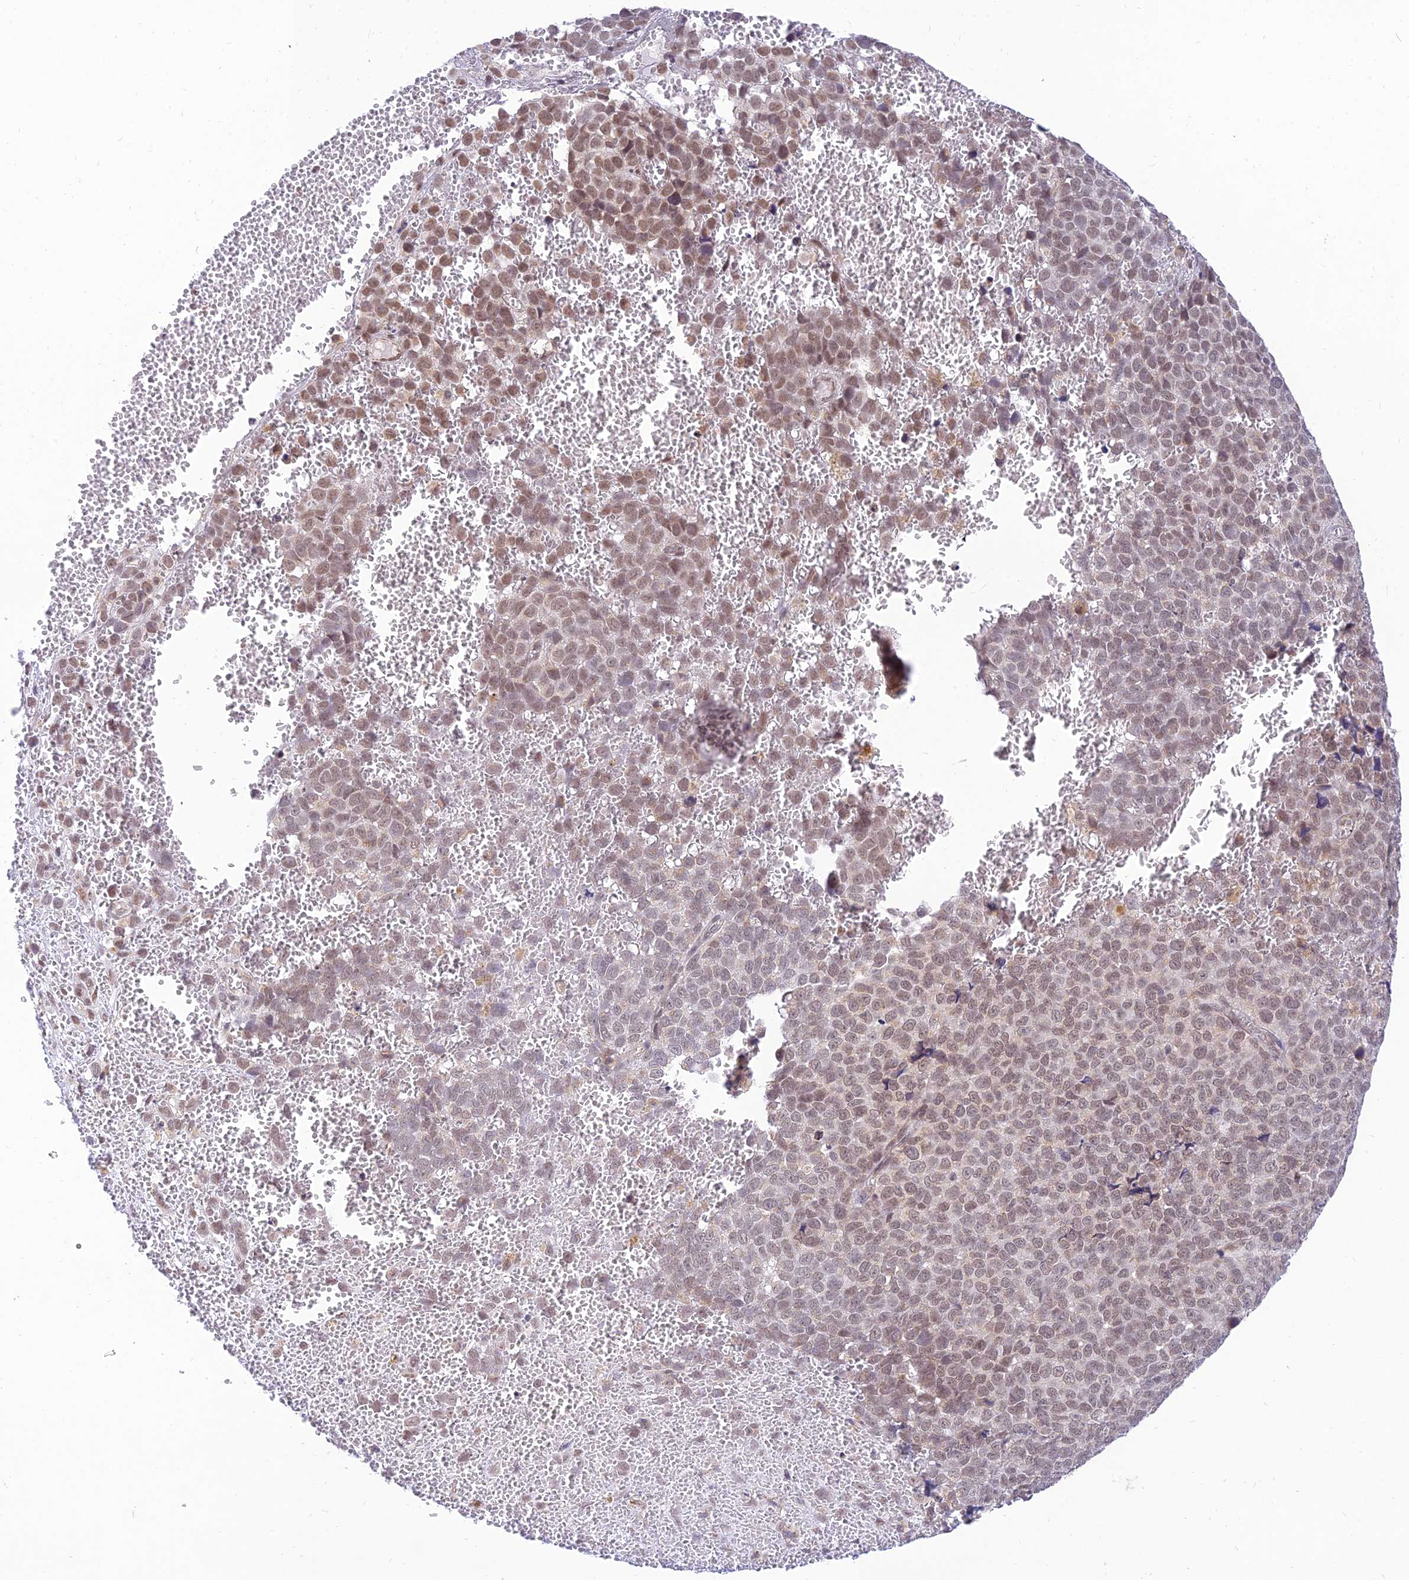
{"staining": {"intensity": "moderate", "quantity": ">75%", "location": "nuclear"}, "tissue": "melanoma", "cell_type": "Tumor cells", "image_type": "cancer", "snomed": [{"axis": "morphology", "description": "Malignant melanoma, NOS"}, {"axis": "topography", "description": "Nose, NOS"}], "caption": "The micrograph exhibits a brown stain indicating the presence of a protein in the nuclear of tumor cells in melanoma. (Brightfield microscopy of DAB IHC at high magnification).", "gene": "MICOS13", "patient": {"sex": "female", "age": 48}}